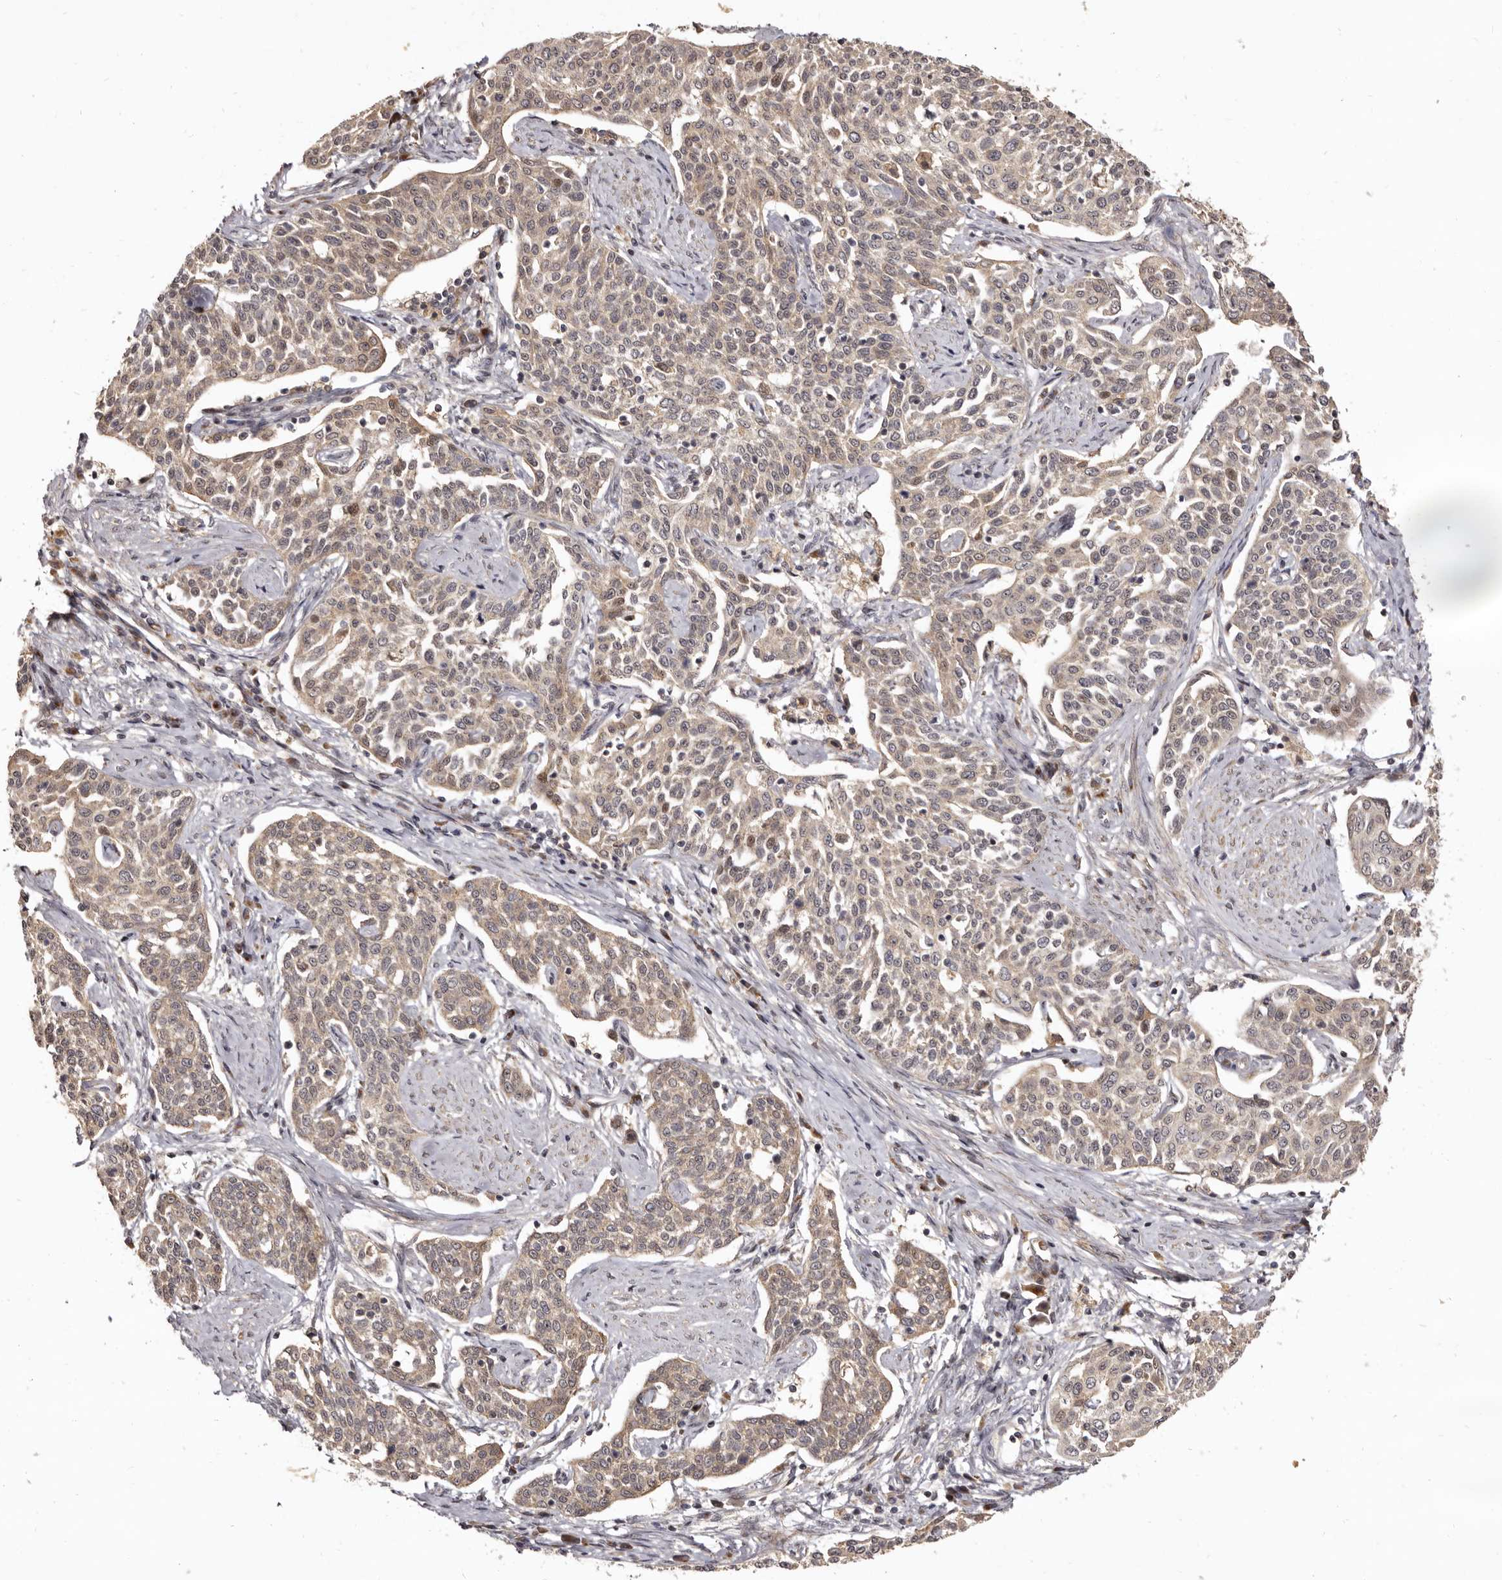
{"staining": {"intensity": "weak", "quantity": ">75%", "location": "cytoplasmic/membranous"}, "tissue": "cervical cancer", "cell_type": "Tumor cells", "image_type": "cancer", "snomed": [{"axis": "morphology", "description": "Squamous cell carcinoma, NOS"}, {"axis": "topography", "description": "Cervix"}], "caption": "Protein positivity by immunohistochemistry shows weak cytoplasmic/membranous expression in about >75% of tumor cells in cervical squamous cell carcinoma.", "gene": "ZNF326", "patient": {"sex": "female", "age": 34}}